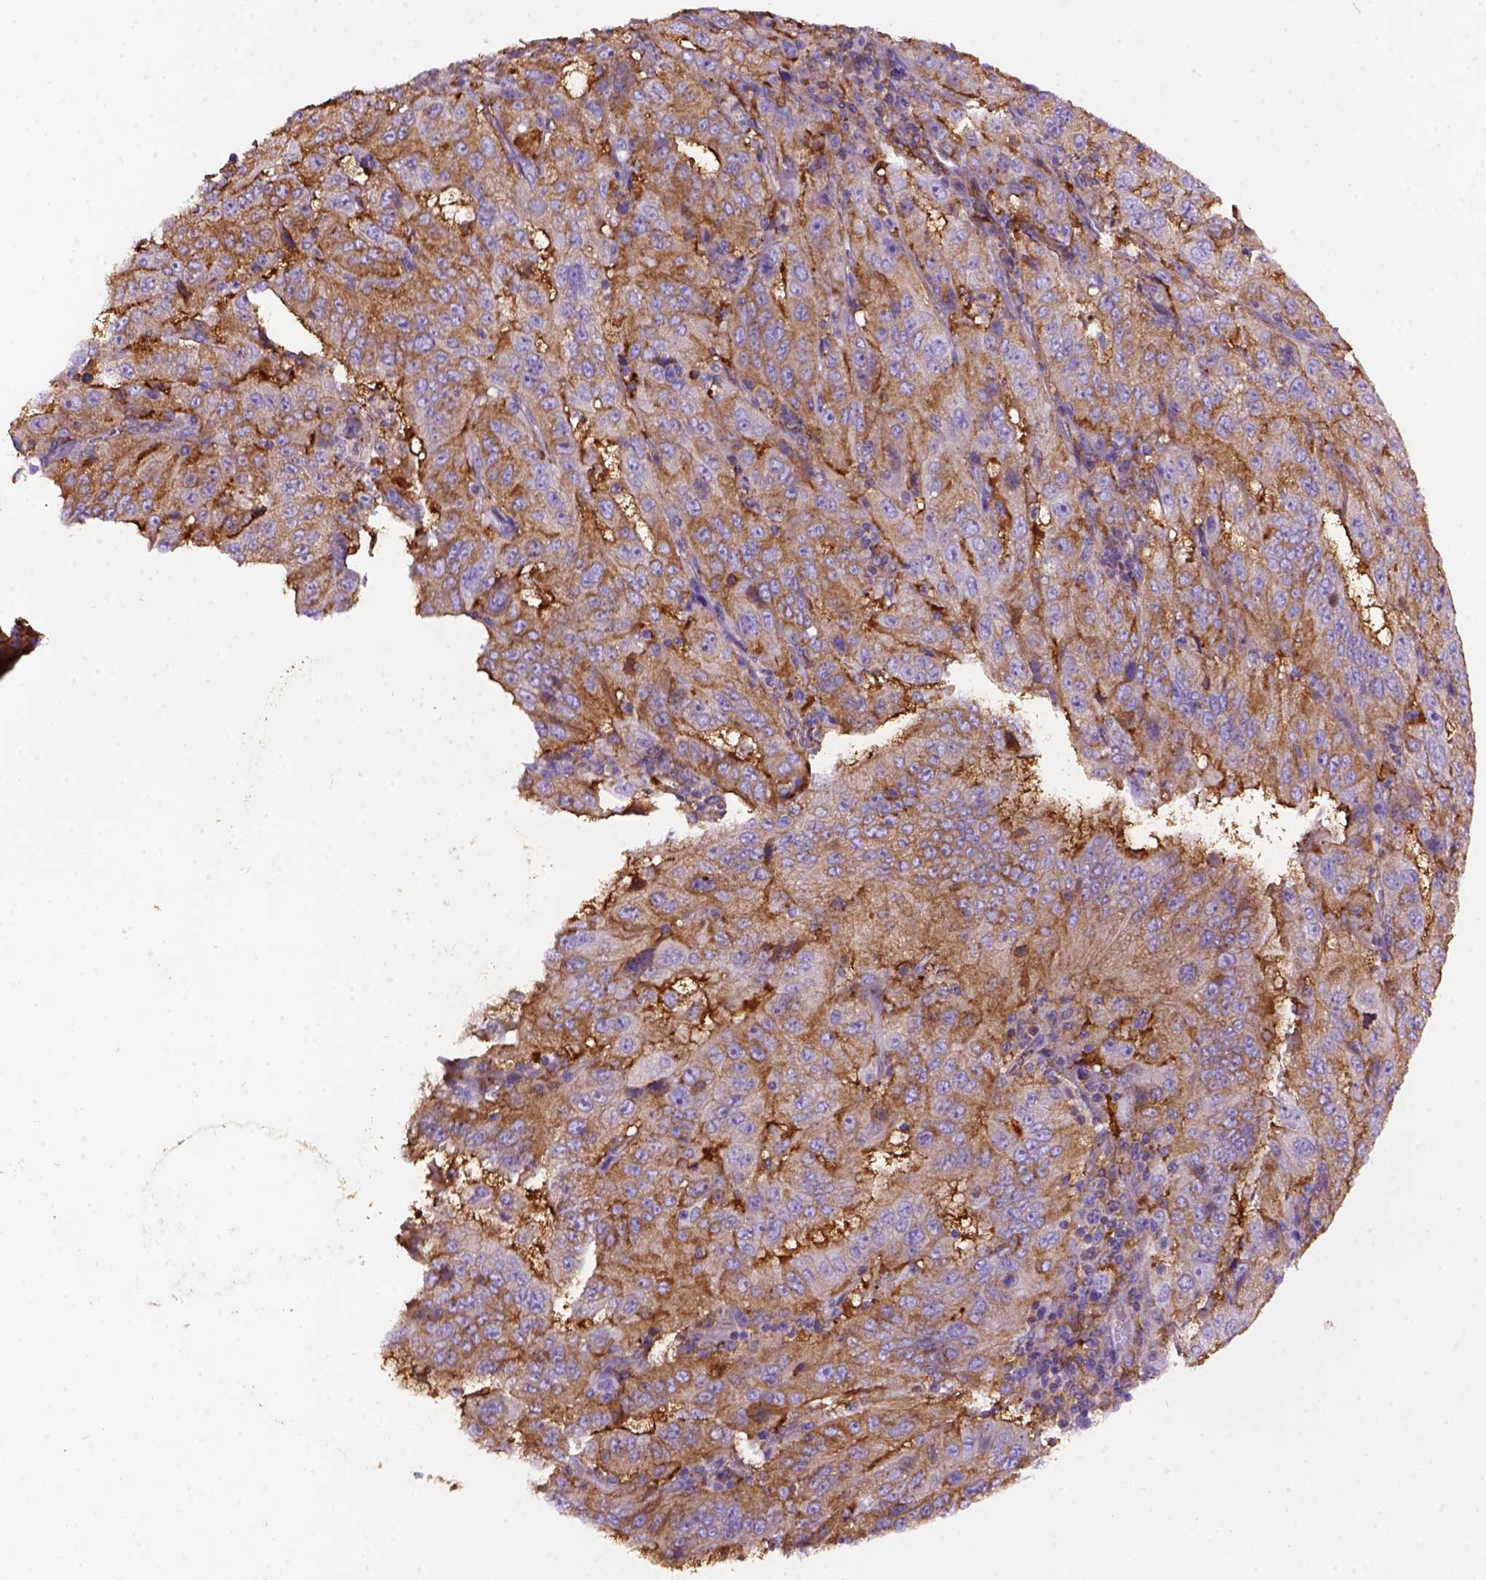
{"staining": {"intensity": "moderate", "quantity": ">75%", "location": "cytoplasmic/membranous"}, "tissue": "pancreatic cancer", "cell_type": "Tumor cells", "image_type": "cancer", "snomed": [{"axis": "morphology", "description": "Adenocarcinoma, NOS"}, {"axis": "topography", "description": "Pancreas"}], "caption": "The image reveals staining of pancreatic cancer, revealing moderate cytoplasmic/membranous protein positivity (brown color) within tumor cells.", "gene": "MVP", "patient": {"sex": "male", "age": 63}}